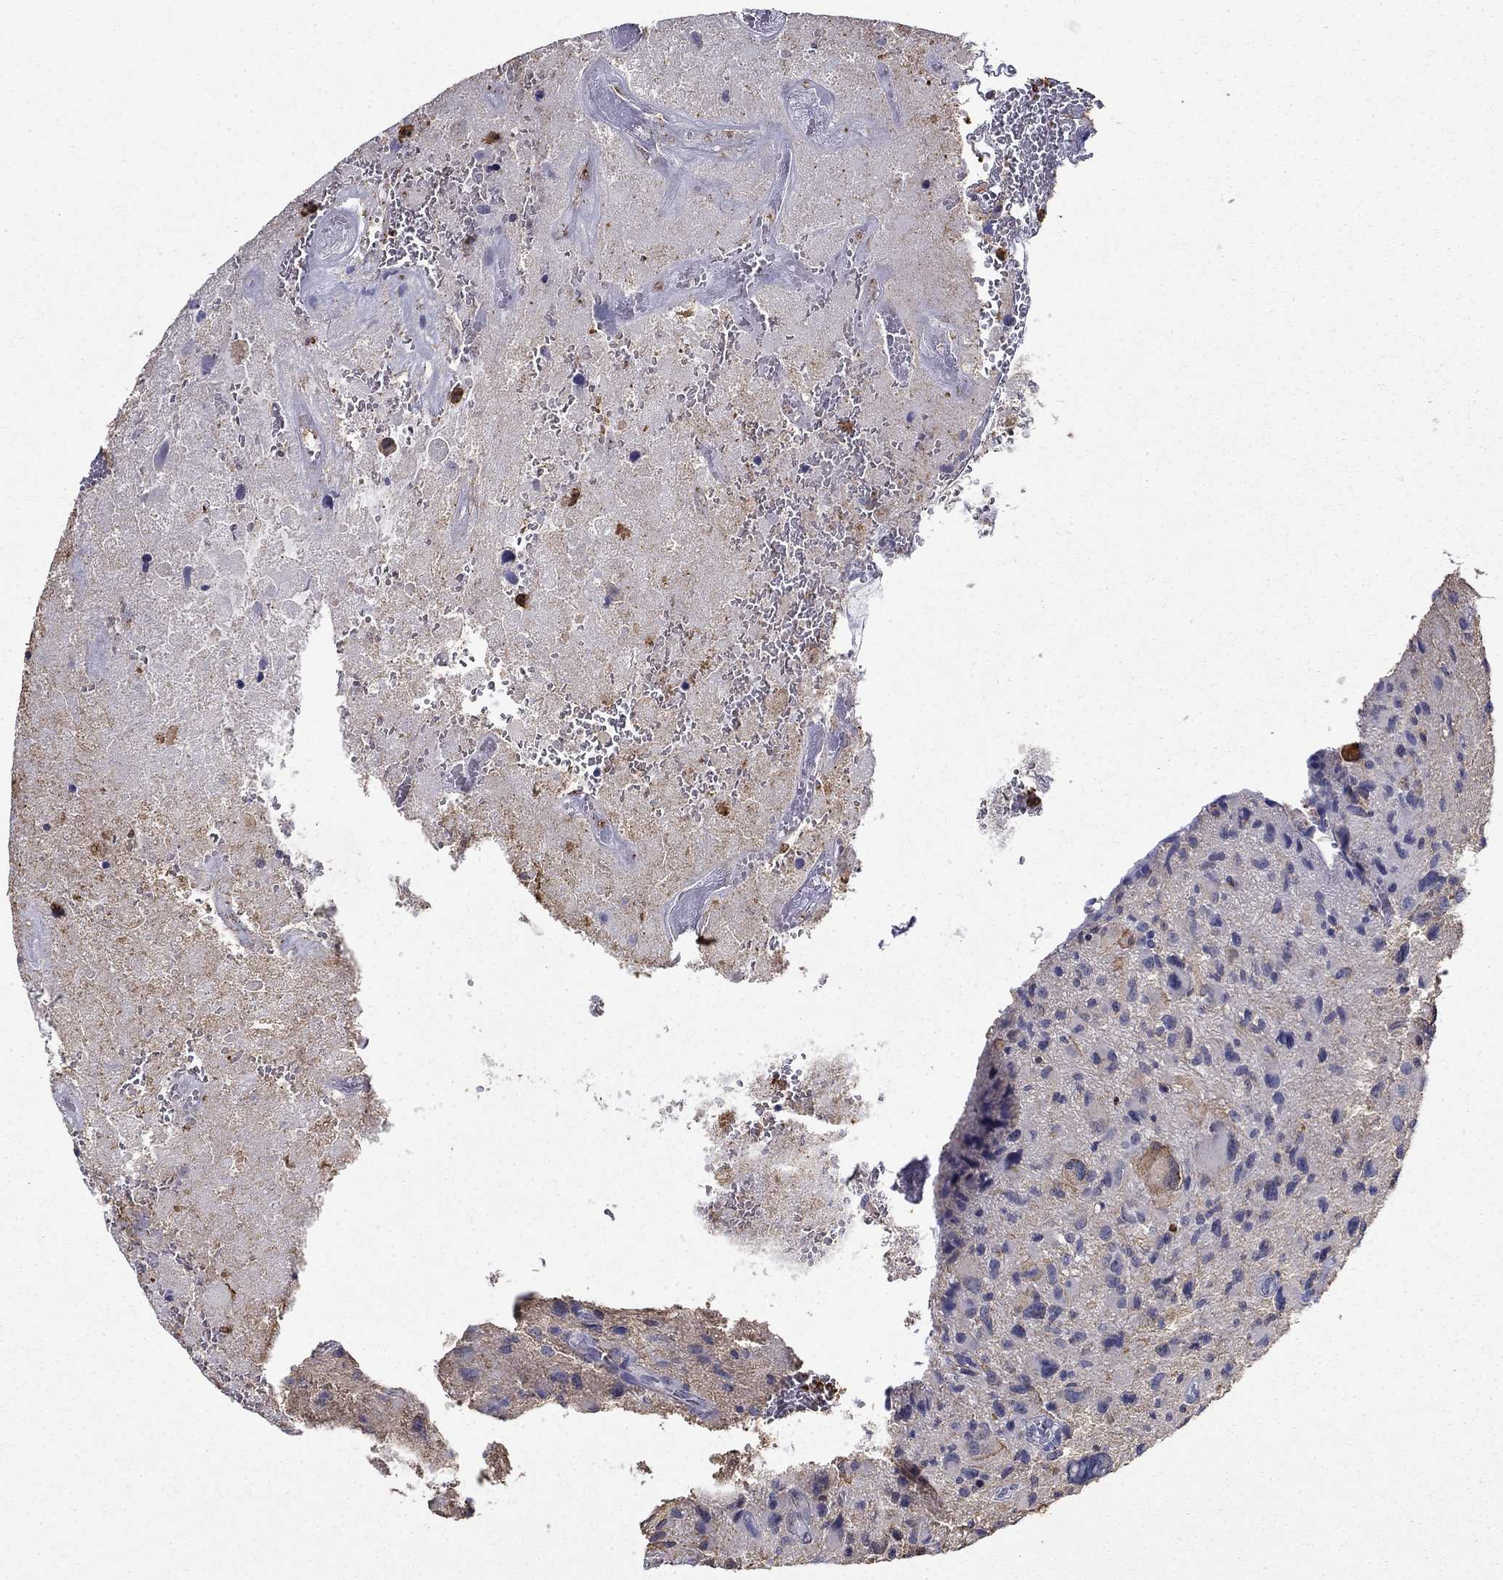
{"staining": {"intensity": "negative", "quantity": "none", "location": "none"}, "tissue": "glioma", "cell_type": "Tumor cells", "image_type": "cancer", "snomed": [{"axis": "morphology", "description": "Glioma, malignant, NOS"}, {"axis": "morphology", "description": "Glioma, malignant, High grade"}, {"axis": "topography", "description": "Brain"}], "caption": "Immunohistochemistry micrograph of malignant glioma (high-grade) stained for a protein (brown), which shows no staining in tumor cells.", "gene": "IGSF8", "patient": {"sex": "female", "age": 71}}